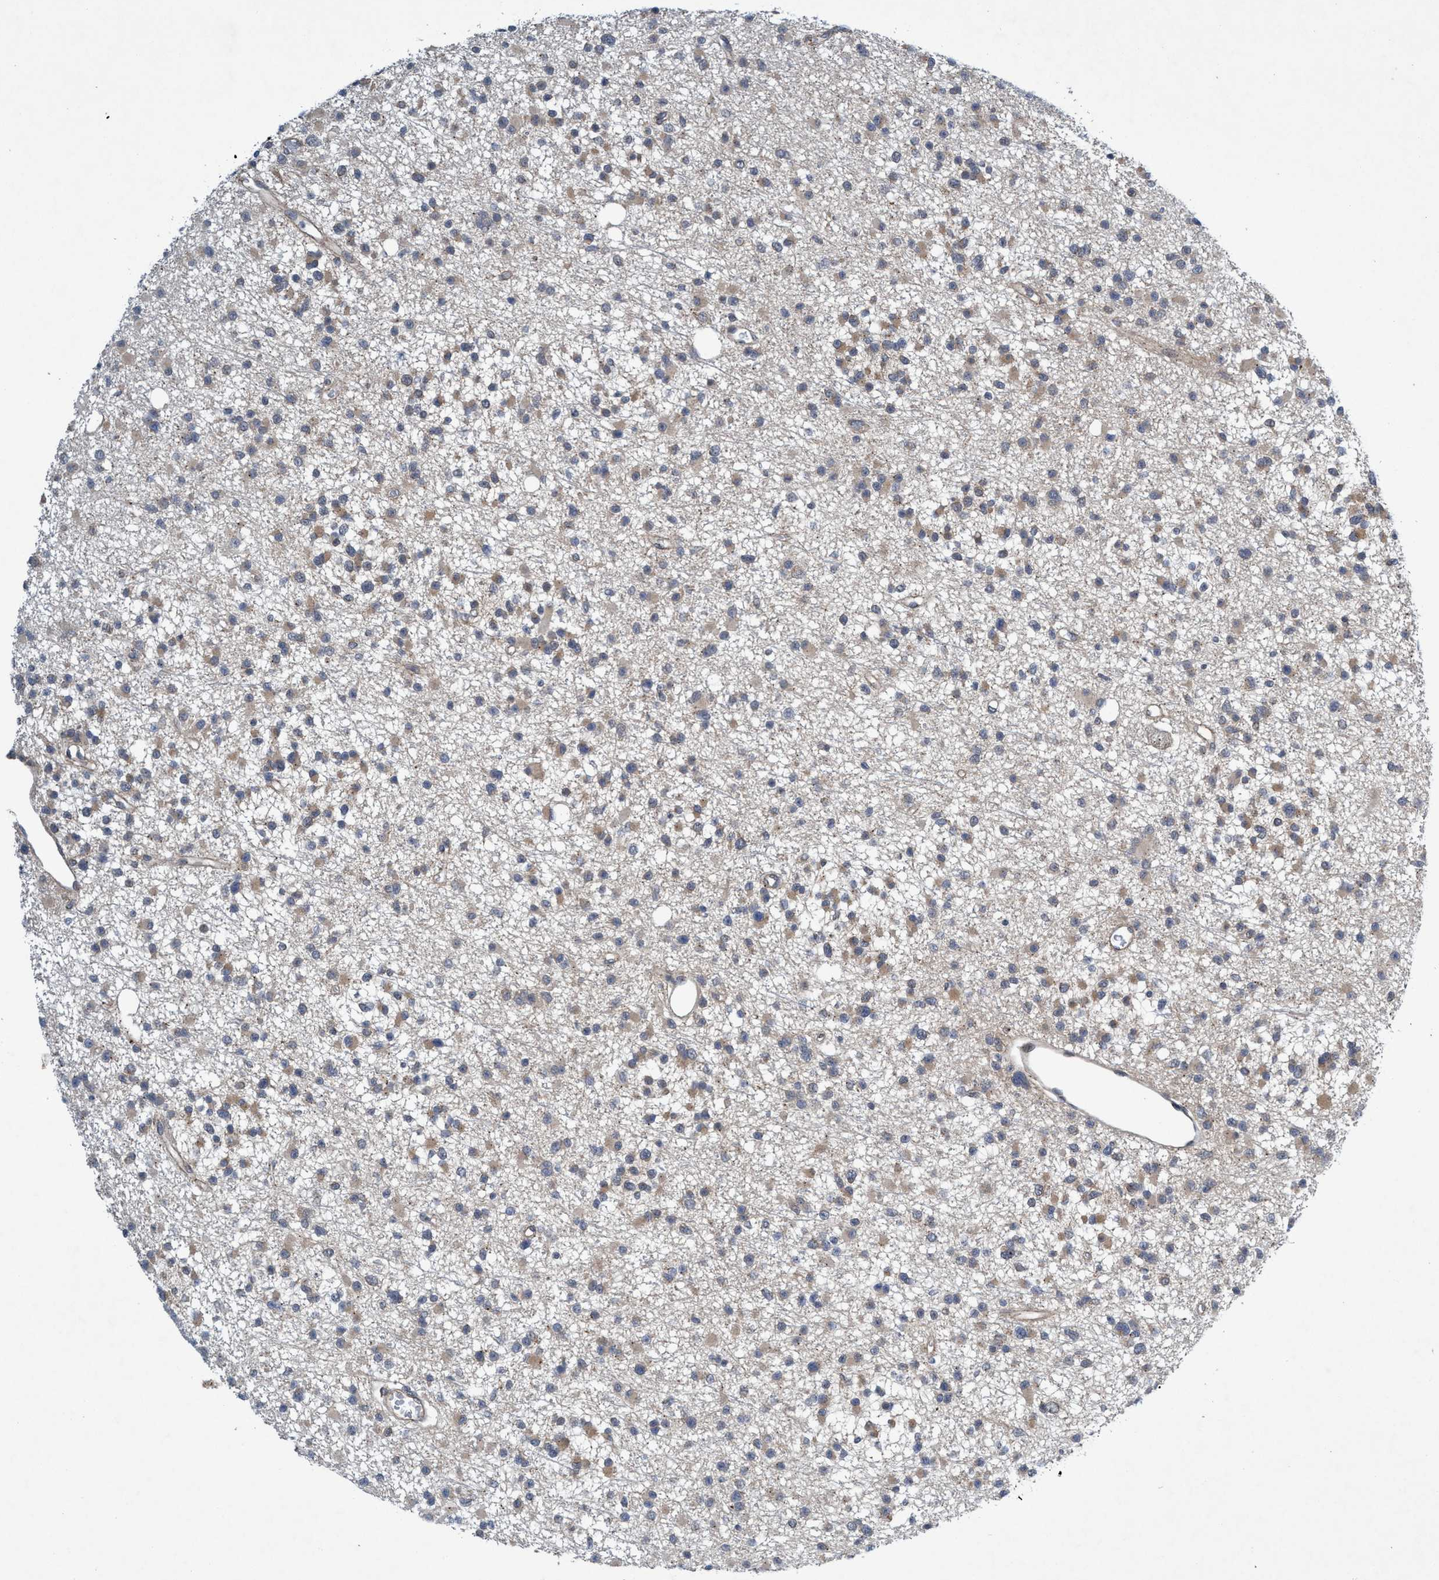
{"staining": {"intensity": "weak", "quantity": ">75%", "location": "cytoplasmic/membranous"}, "tissue": "glioma", "cell_type": "Tumor cells", "image_type": "cancer", "snomed": [{"axis": "morphology", "description": "Glioma, malignant, Low grade"}, {"axis": "topography", "description": "Brain"}], "caption": "Protein analysis of glioma tissue reveals weak cytoplasmic/membranous expression in about >75% of tumor cells.", "gene": "TRIM65", "patient": {"sex": "female", "age": 22}}